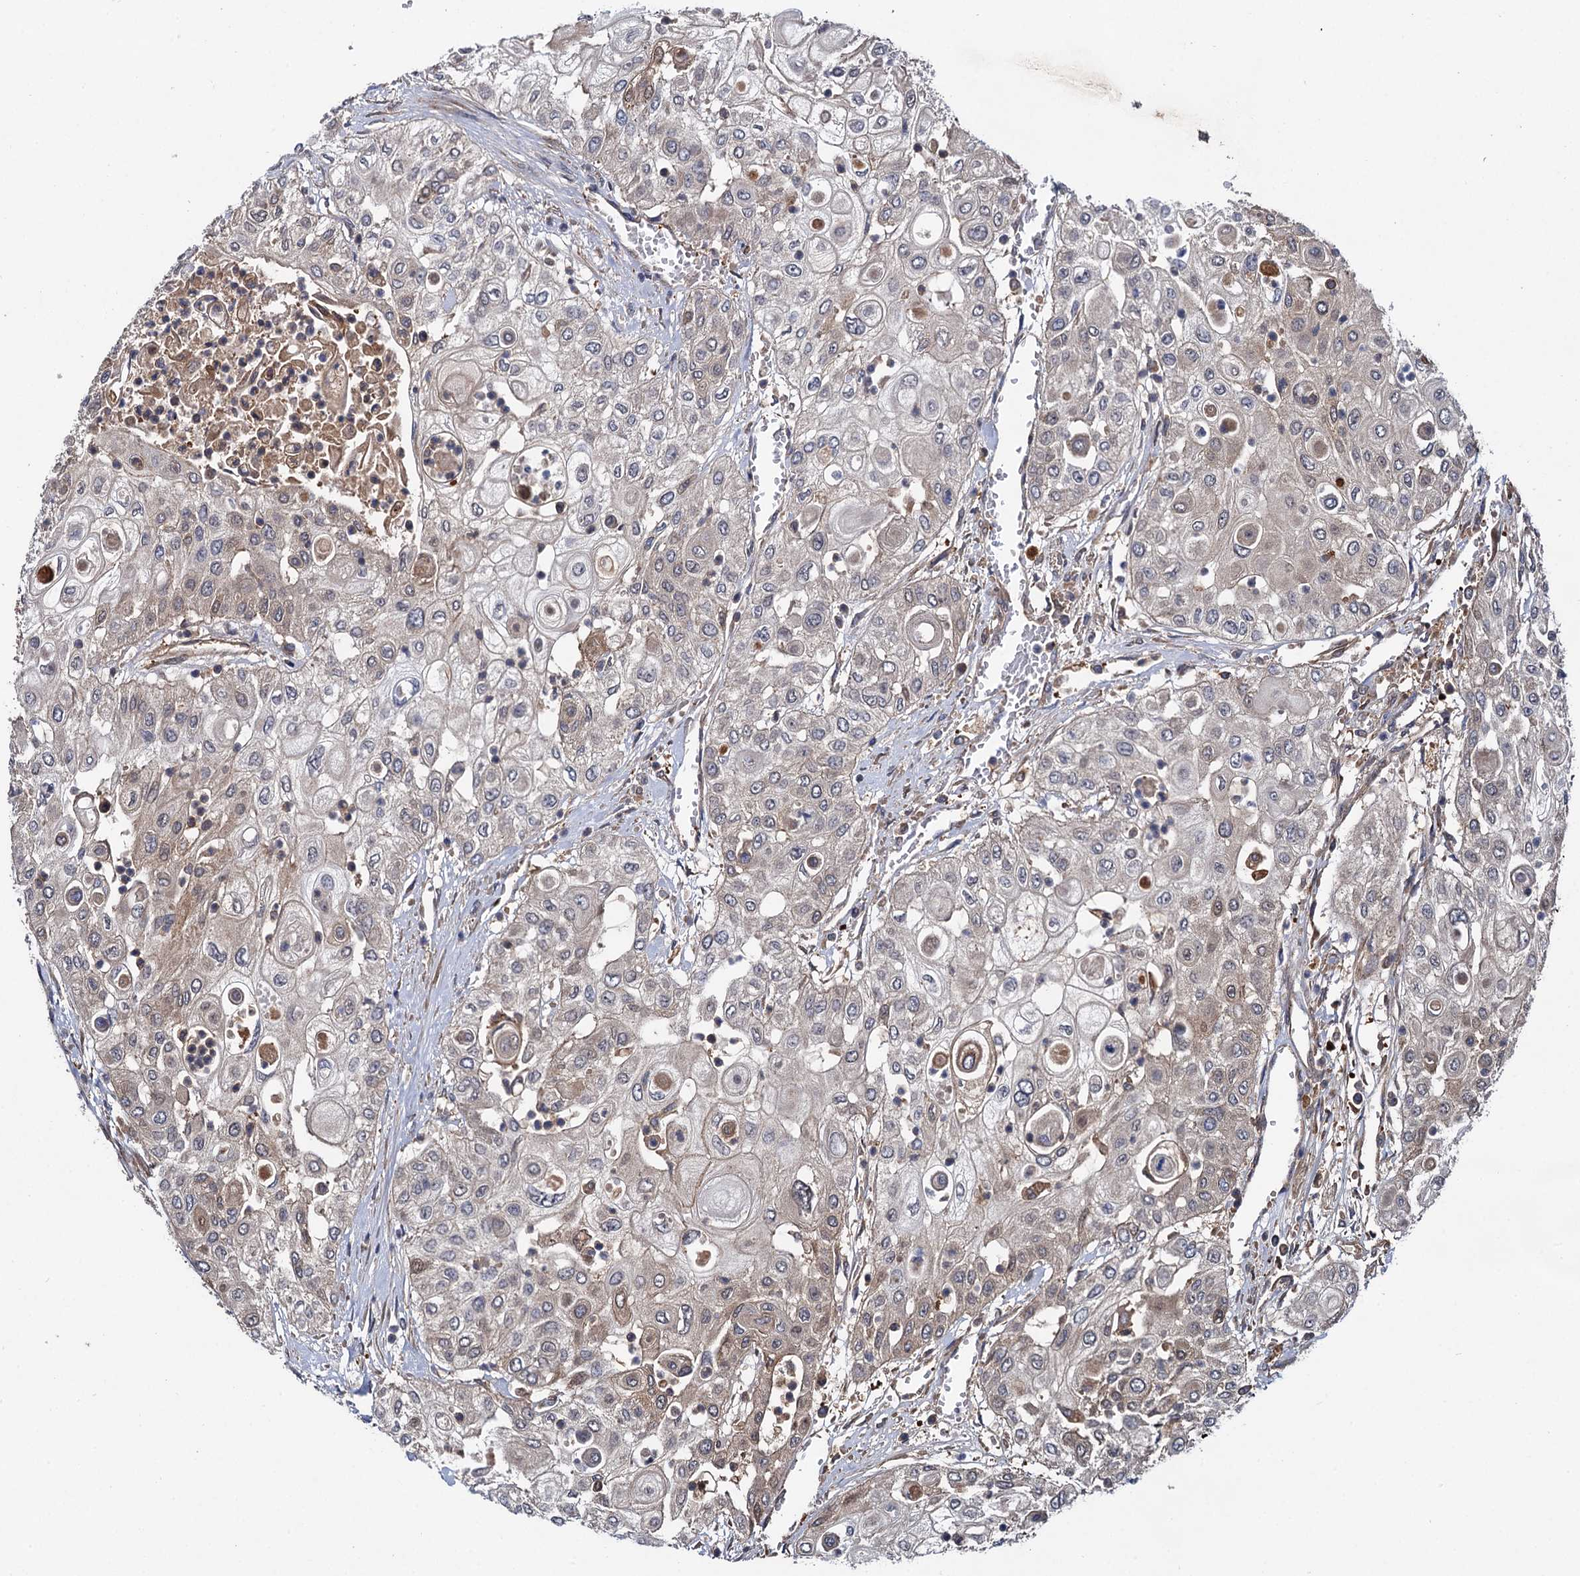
{"staining": {"intensity": "weak", "quantity": "<25%", "location": "cytoplasmic/membranous"}, "tissue": "urothelial cancer", "cell_type": "Tumor cells", "image_type": "cancer", "snomed": [{"axis": "morphology", "description": "Urothelial carcinoma, High grade"}, {"axis": "topography", "description": "Urinary bladder"}], "caption": "Immunohistochemistry image of human high-grade urothelial carcinoma stained for a protein (brown), which shows no expression in tumor cells. (Immunohistochemistry, brightfield microscopy, high magnification).", "gene": "SELENOP", "patient": {"sex": "female", "age": 79}}